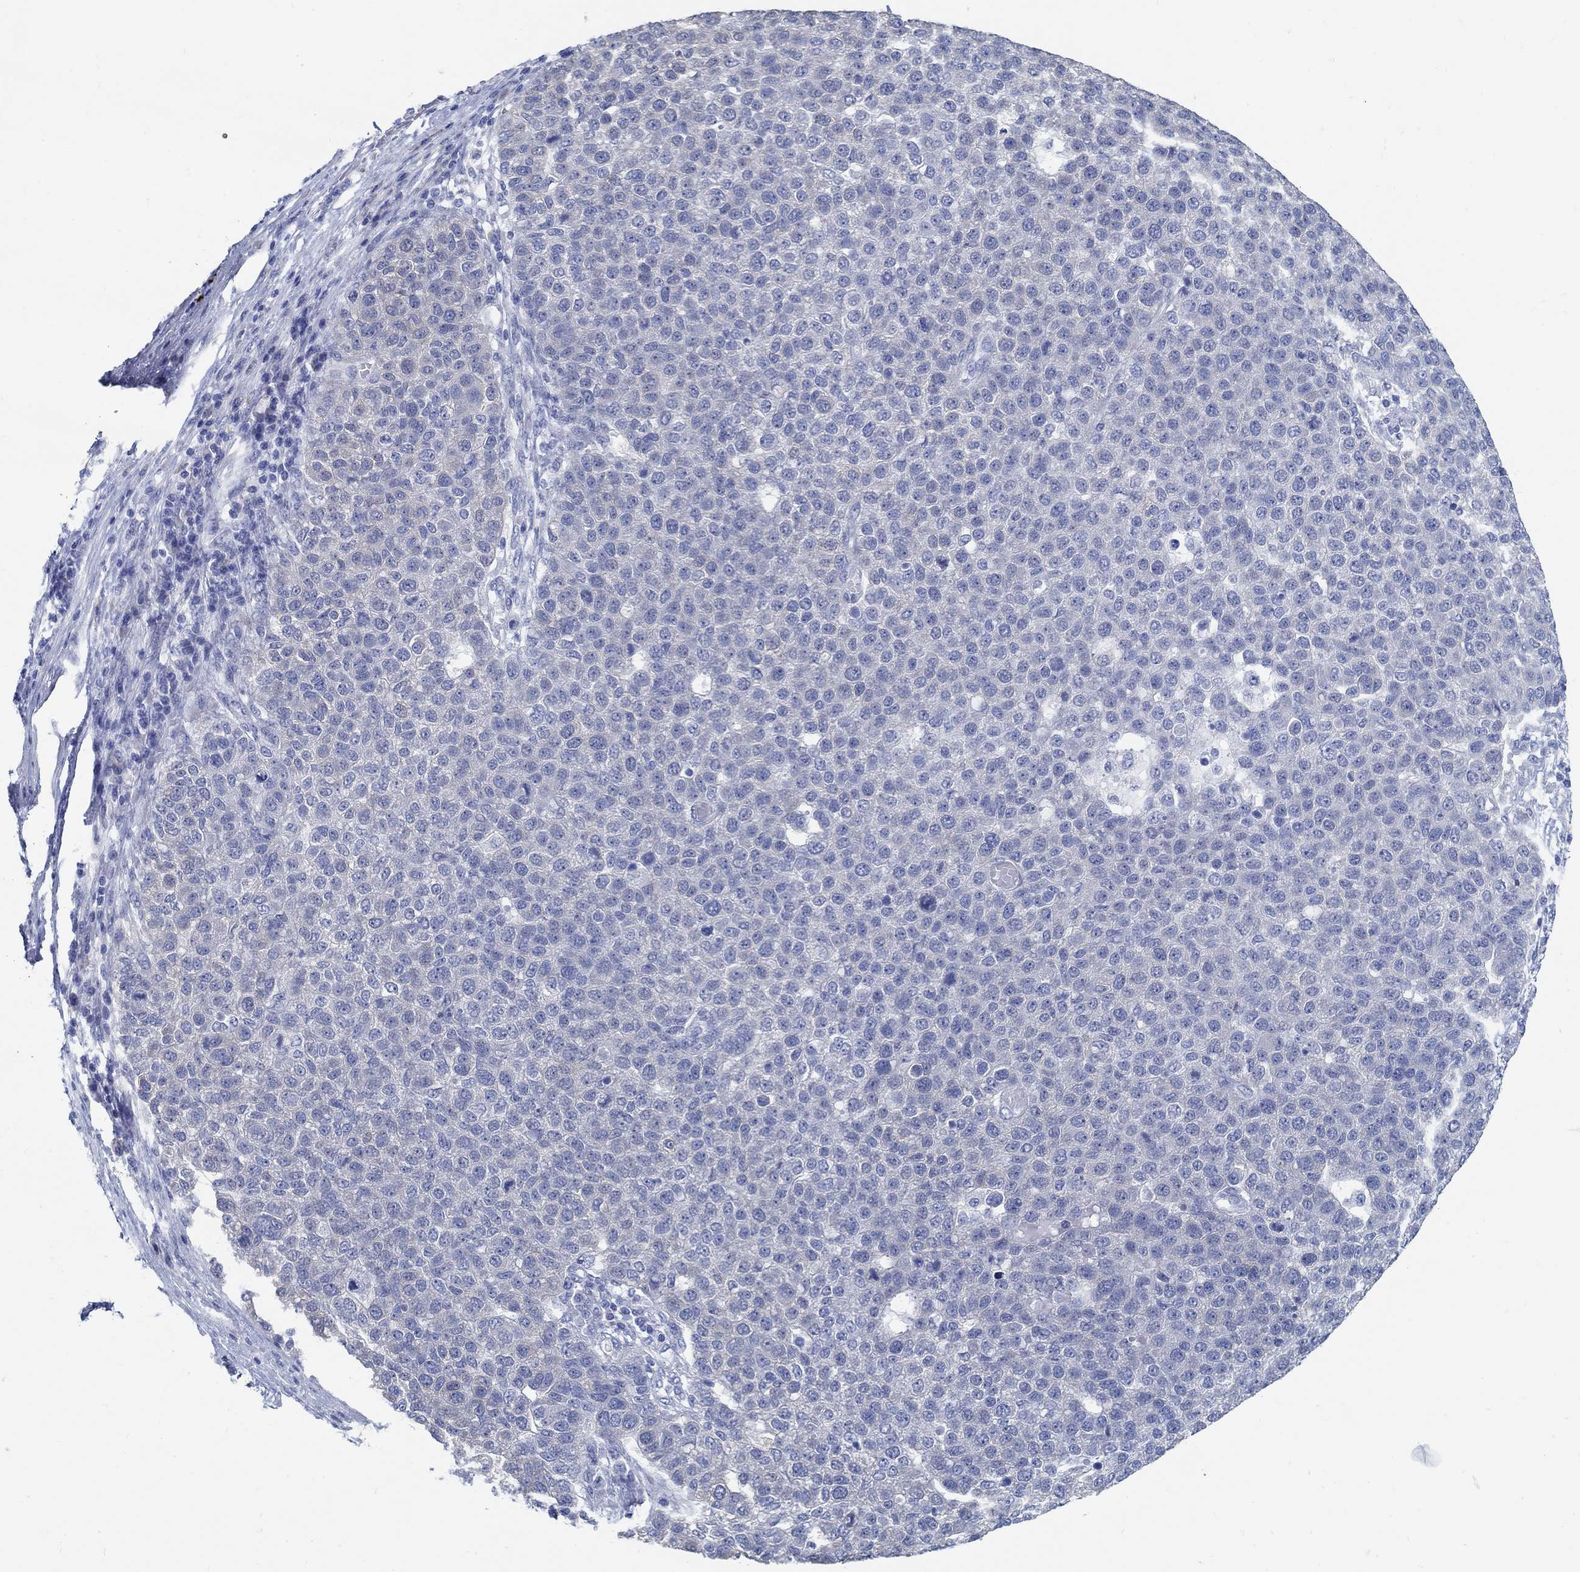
{"staining": {"intensity": "negative", "quantity": "none", "location": "none"}, "tissue": "pancreatic cancer", "cell_type": "Tumor cells", "image_type": "cancer", "snomed": [{"axis": "morphology", "description": "Adenocarcinoma, NOS"}, {"axis": "topography", "description": "Pancreas"}], "caption": "This is a image of IHC staining of adenocarcinoma (pancreatic), which shows no staining in tumor cells.", "gene": "C15orf39", "patient": {"sex": "female", "age": 61}}